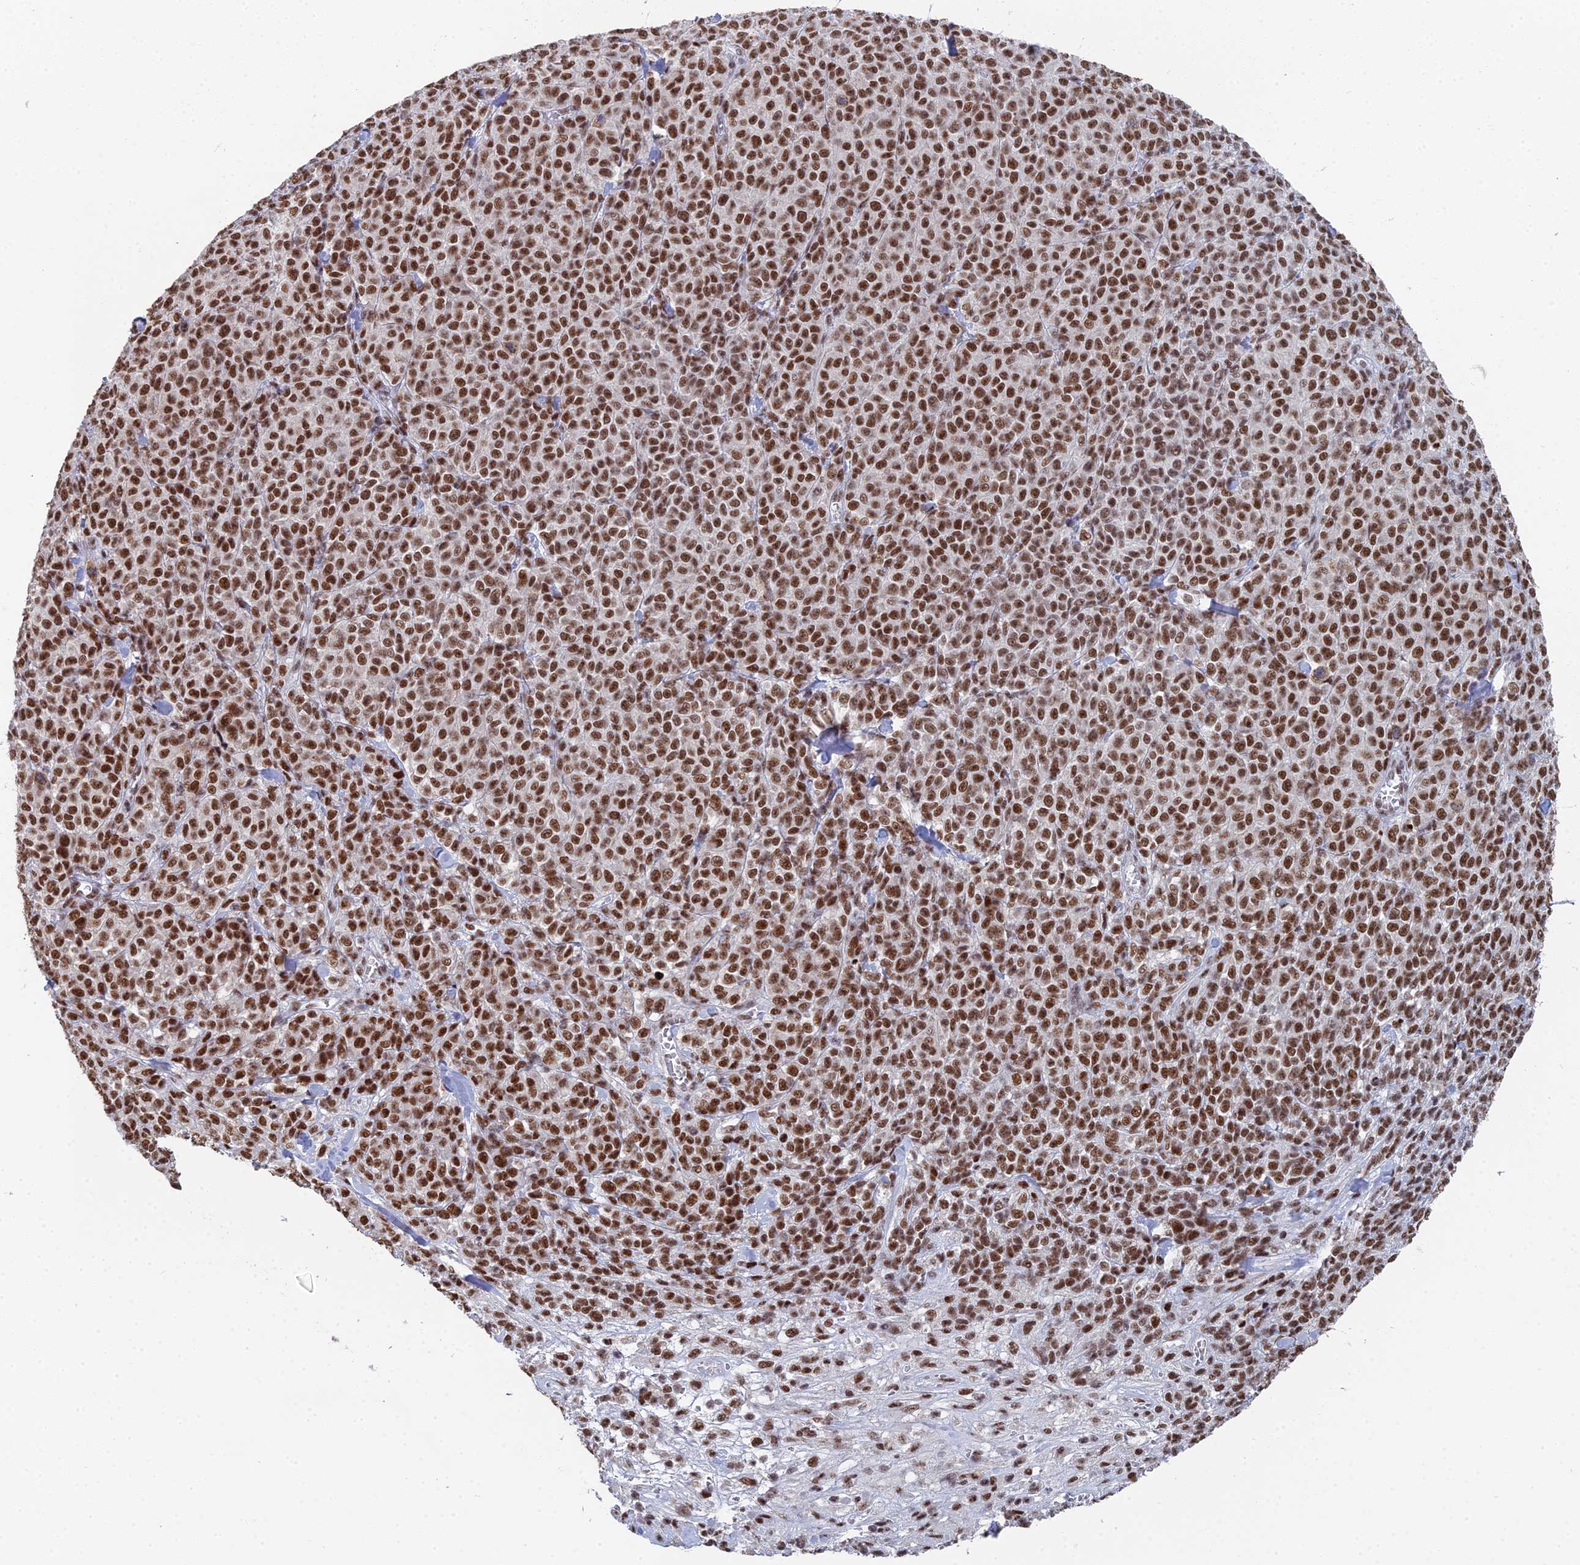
{"staining": {"intensity": "strong", "quantity": ">75%", "location": "nuclear"}, "tissue": "melanoma", "cell_type": "Tumor cells", "image_type": "cancer", "snomed": [{"axis": "morphology", "description": "Normal tissue, NOS"}, {"axis": "morphology", "description": "Malignant melanoma, NOS"}, {"axis": "topography", "description": "Skin"}], "caption": "Approximately >75% of tumor cells in melanoma reveal strong nuclear protein positivity as visualized by brown immunohistochemical staining.", "gene": "SF3B3", "patient": {"sex": "female", "age": 34}}